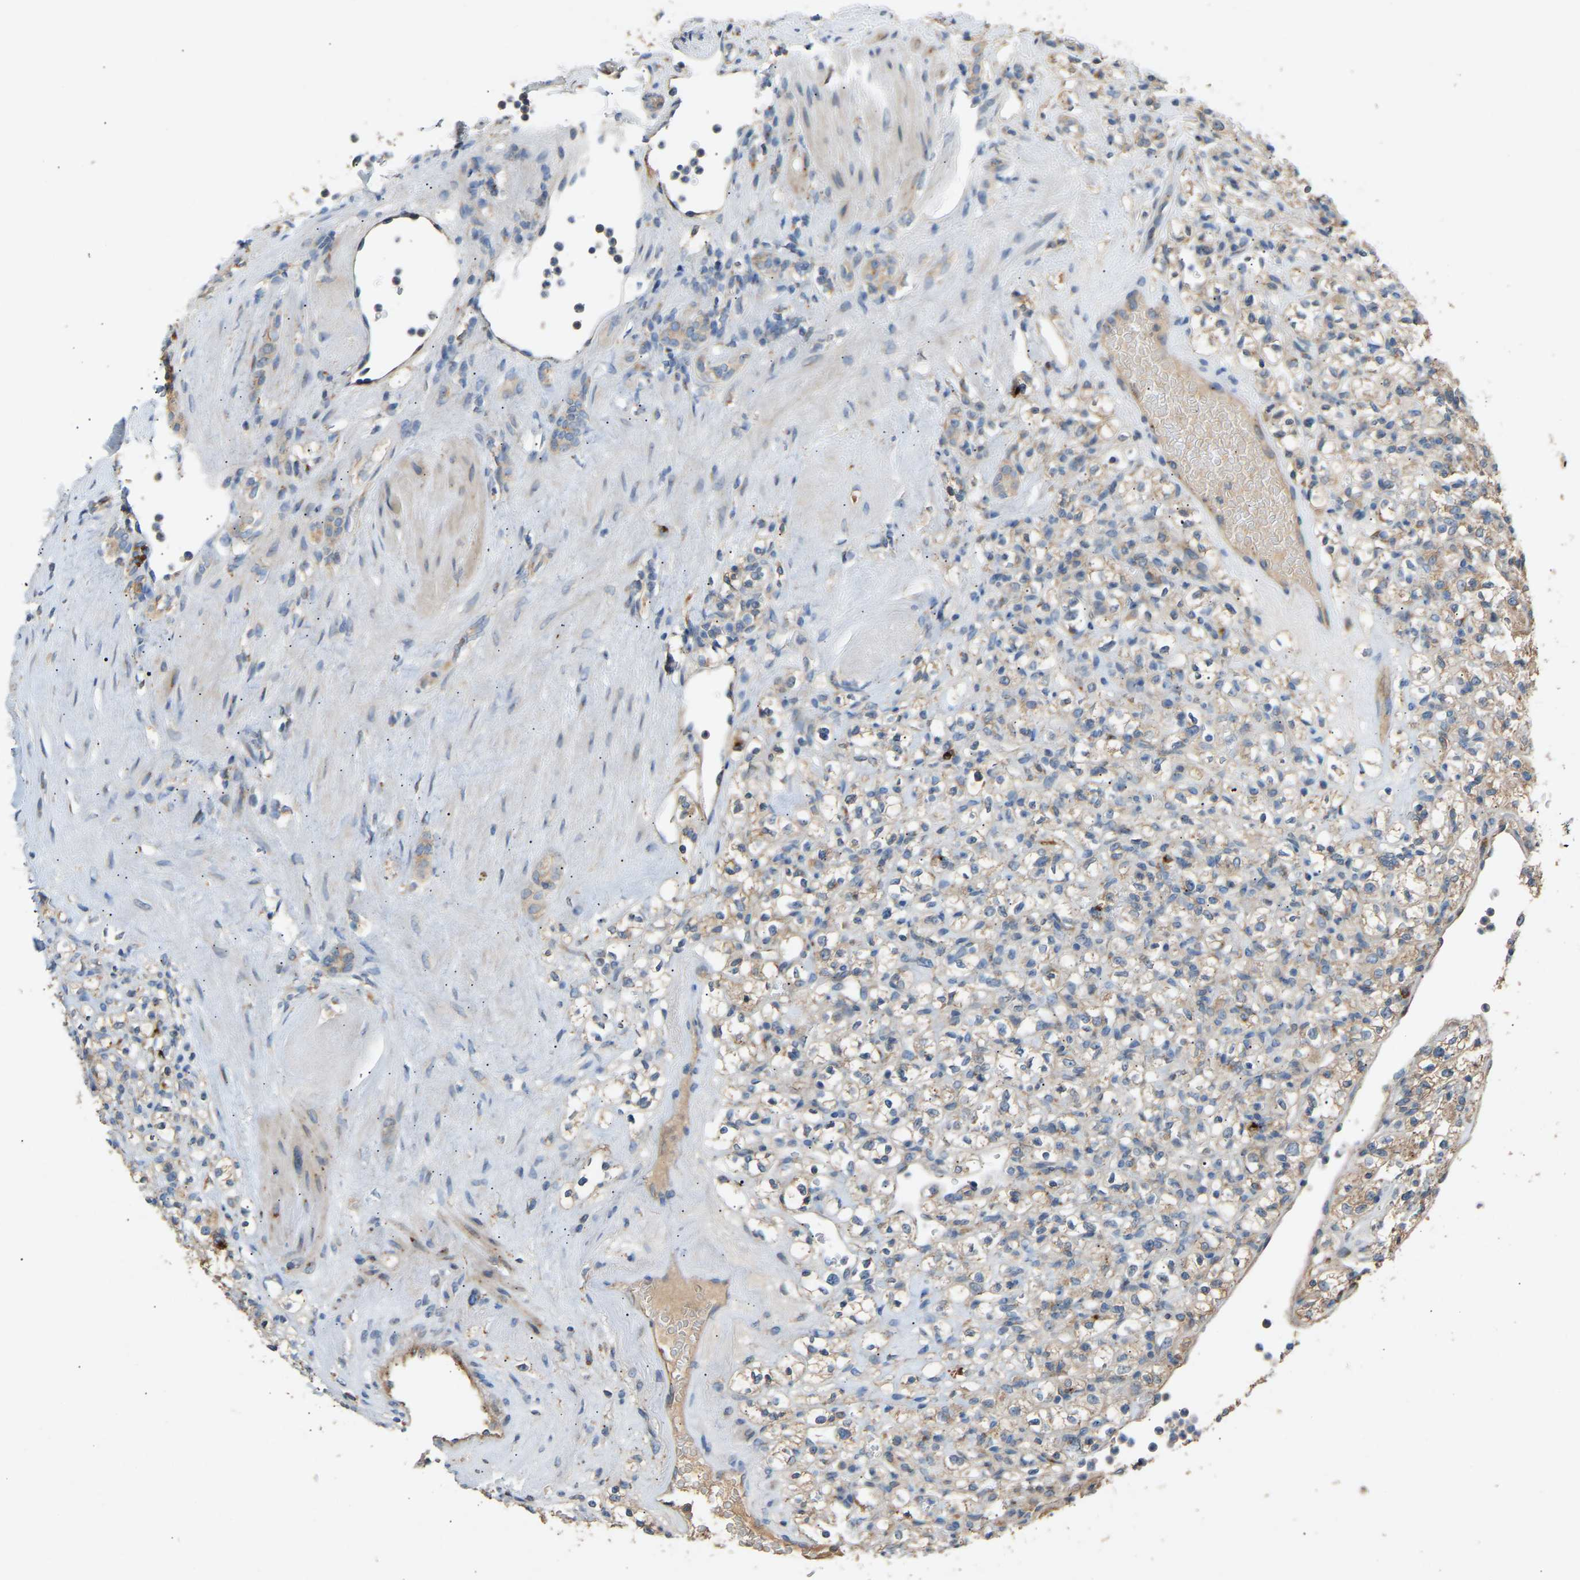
{"staining": {"intensity": "weak", "quantity": "<25%", "location": "cytoplasmic/membranous"}, "tissue": "renal cancer", "cell_type": "Tumor cells", "image_type": "cancer", "snomed": [{"axis": "morphology", "description": "Normal tissue, NOS"}, {"axis": "morphology", "description": "Adenocarcinoma, NOS"}, {"axis": "topography", "description": "Kidney"}], "caption": "Tumor cells are negative for brown protein staining in renal cancer.", "gene": "RGP1", "patient": {"sex": "female", "age": 72}}